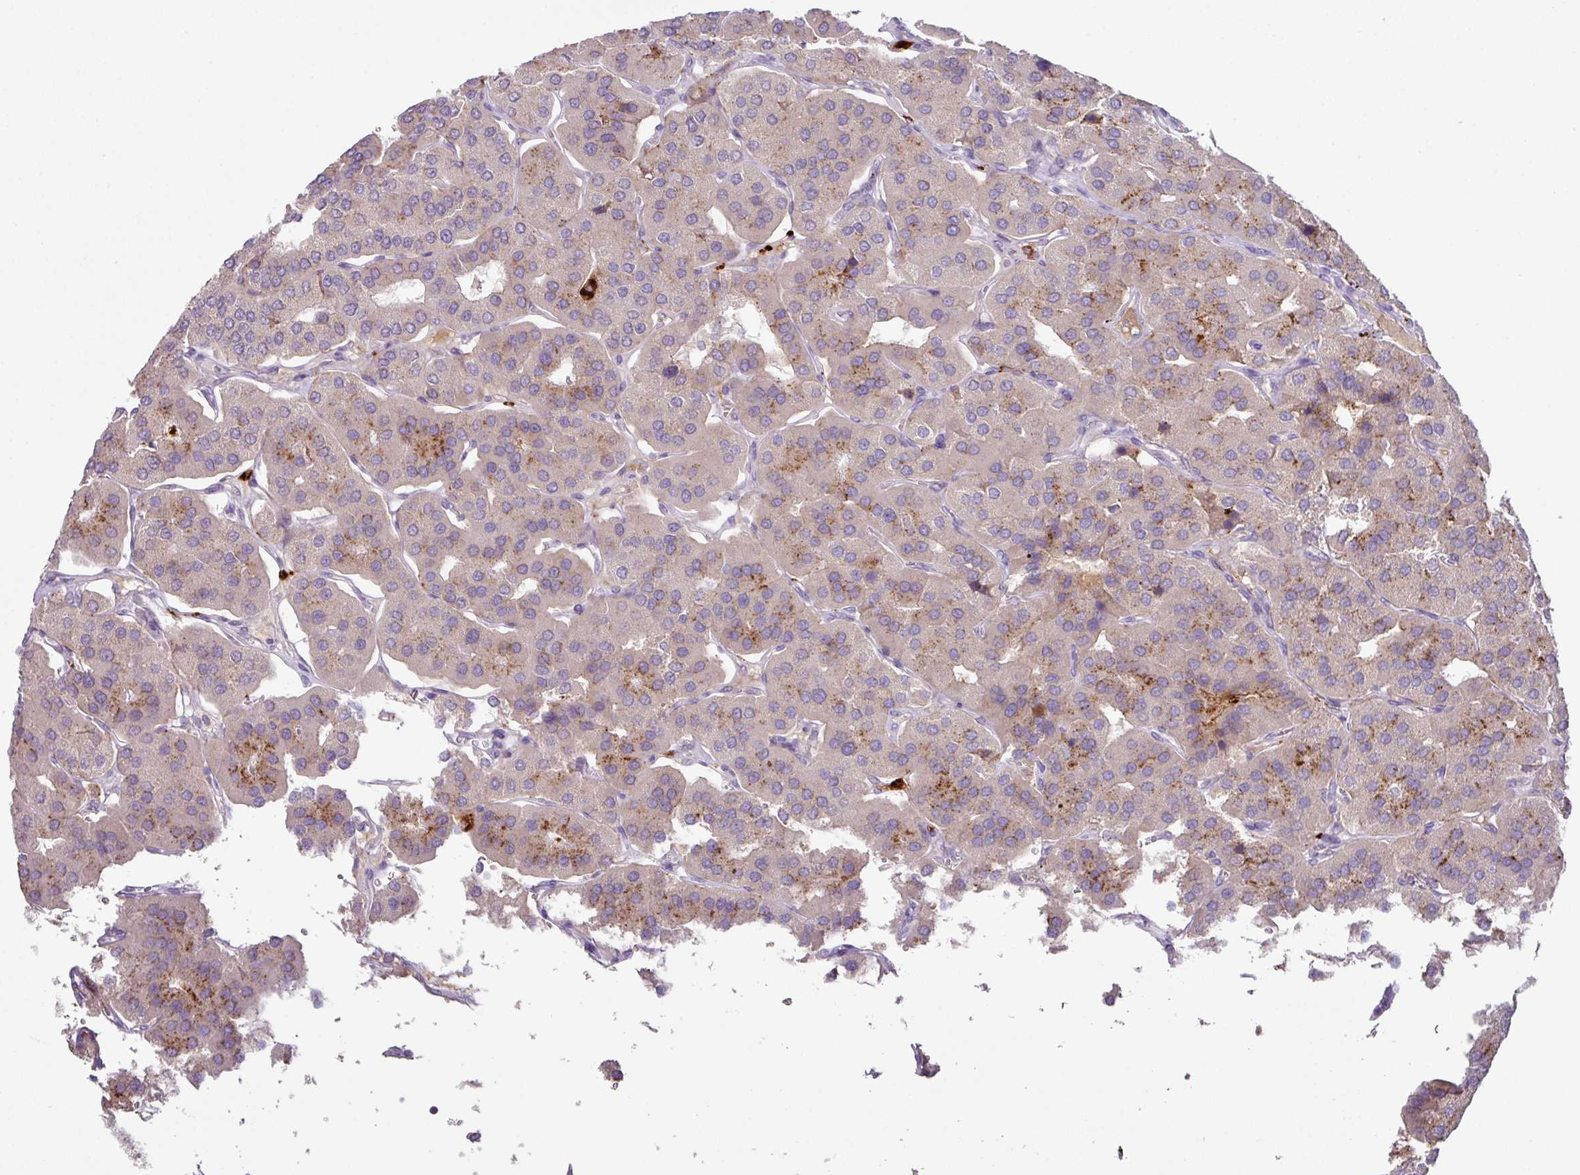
{"staining": {"intensity": "moderate", "quantity": "<25%", "location": "cytoplasmic/membranous"}, "tissue": "parathyroid gland", "cell_type": "Glandular cells", "image_type": "normal", "snomed": [{"axis": "morphology", "description": "Normal tissue, NOS"}, {"axis": "morphology", "description": "Adenoma, NOS"}, {"axis": "topography", "description": "Parathyroid gland"}], "caption": "A low amount of moderate cytoplasmic/membranous staining is seen in approximately <25% of glandular cells in unremarkable parathyroid gland. (Stains: DAB (3,3'-diaminobenzidine) in brown, nuclei in blue, Microscopy: brightfield microscopy at high magnification).", "gene": "PLEKHH3", "patient": {"sex": "female", "age": 86}}